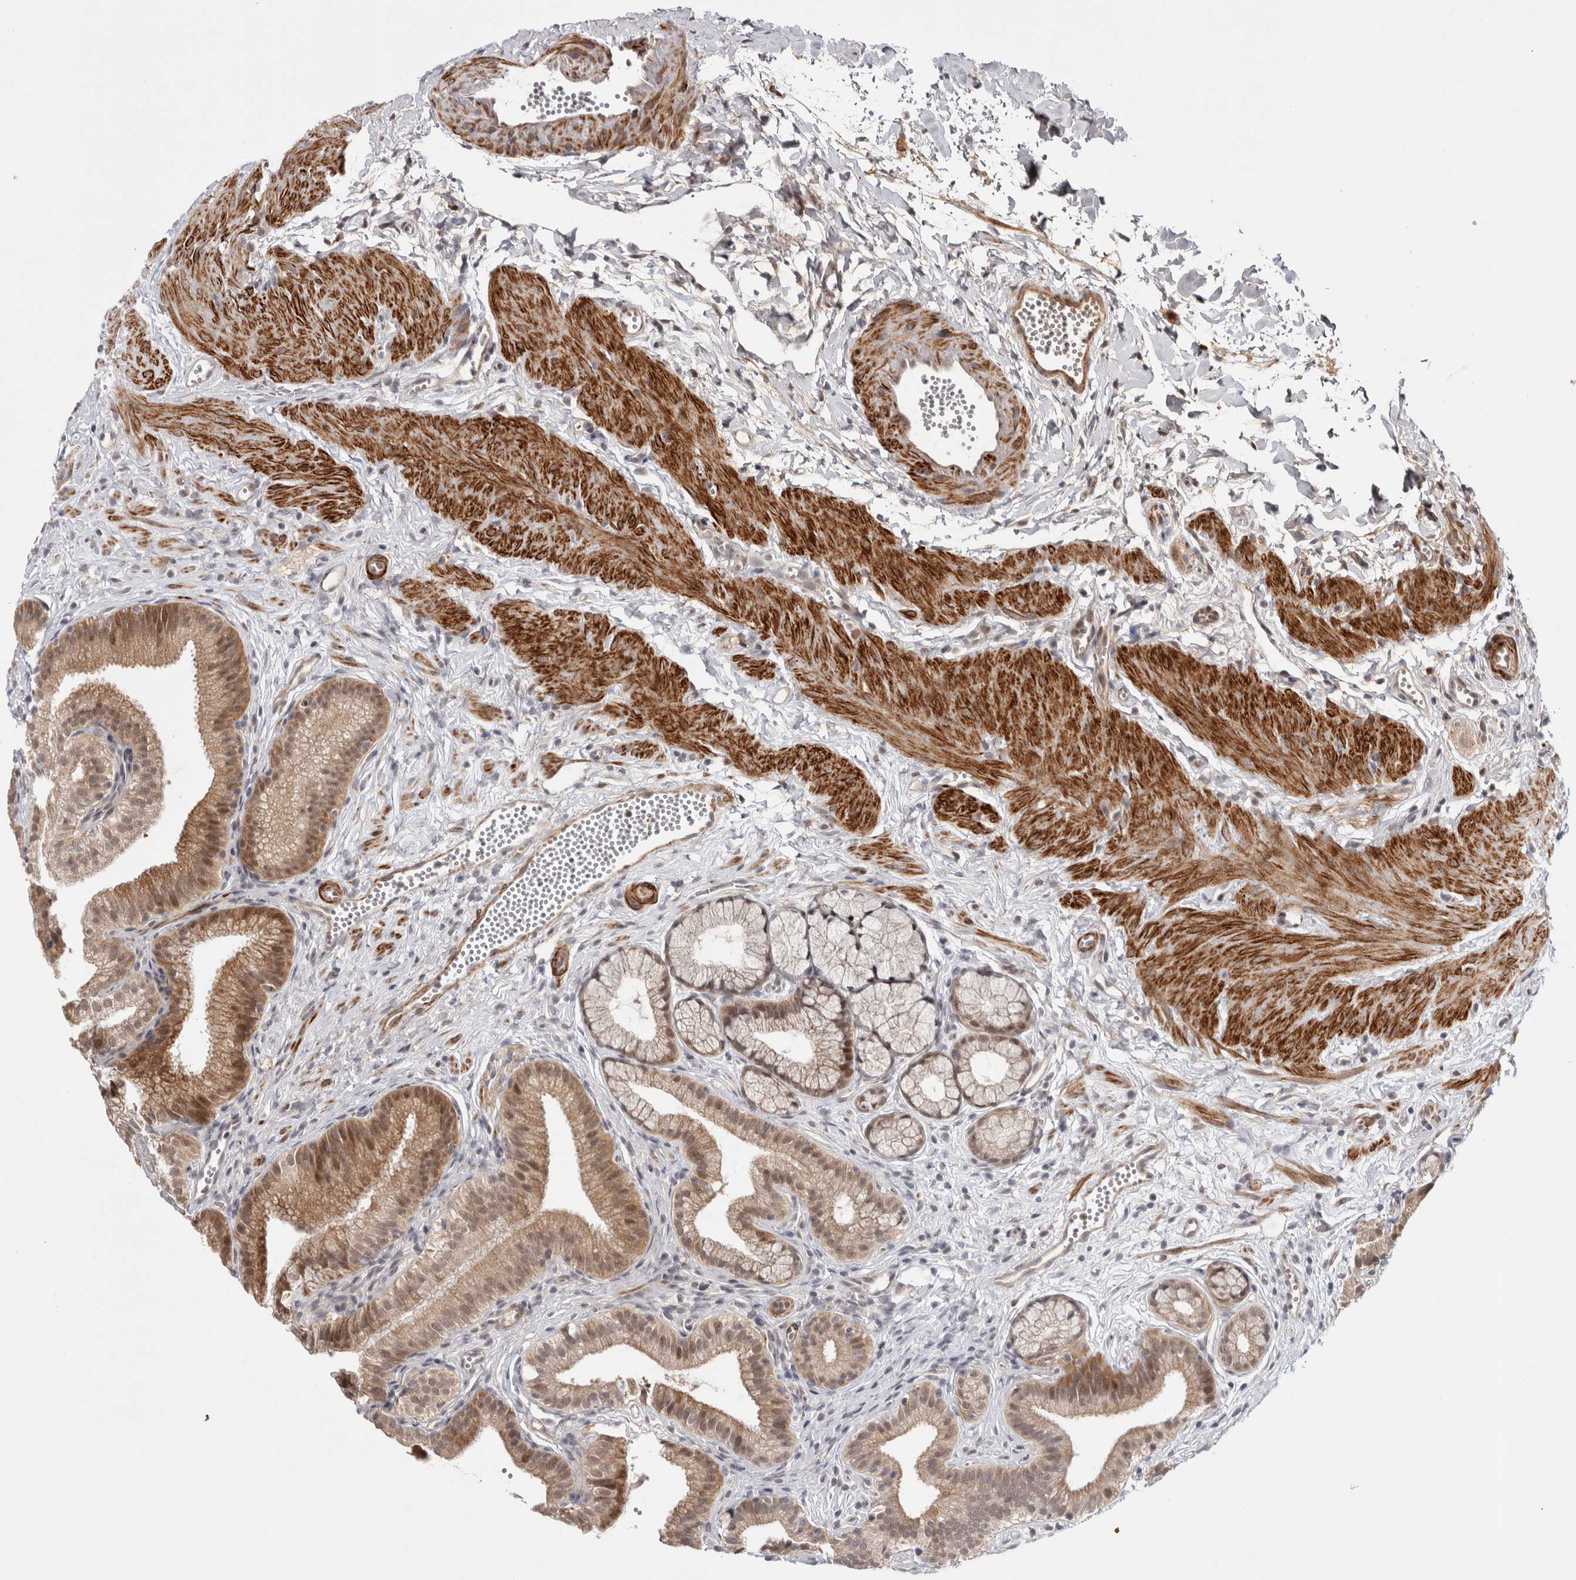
{"staining": {"intensity": "moderate", "quantity": ">75%", "location": "cytoplasmic/membranous,nuclear"}, "tissue": "gallbladder", "cell_type": "Glandular cells", "image_type": "normal", "snomed": [{"axis": "morphology", "description": "Normal tissue, NOS"}, {"axis": "topography", "description": "Gallbladder"}], "caption": "This photomicrograph displays immunohistochemistry staining of benign human gallbladder, with medium moderate cytoplasmic/membranous,nuclear expression in approximately >75% of glandular cells.", "gene": "ZNF318", "patient": {"sex": "male", "age": 38}}